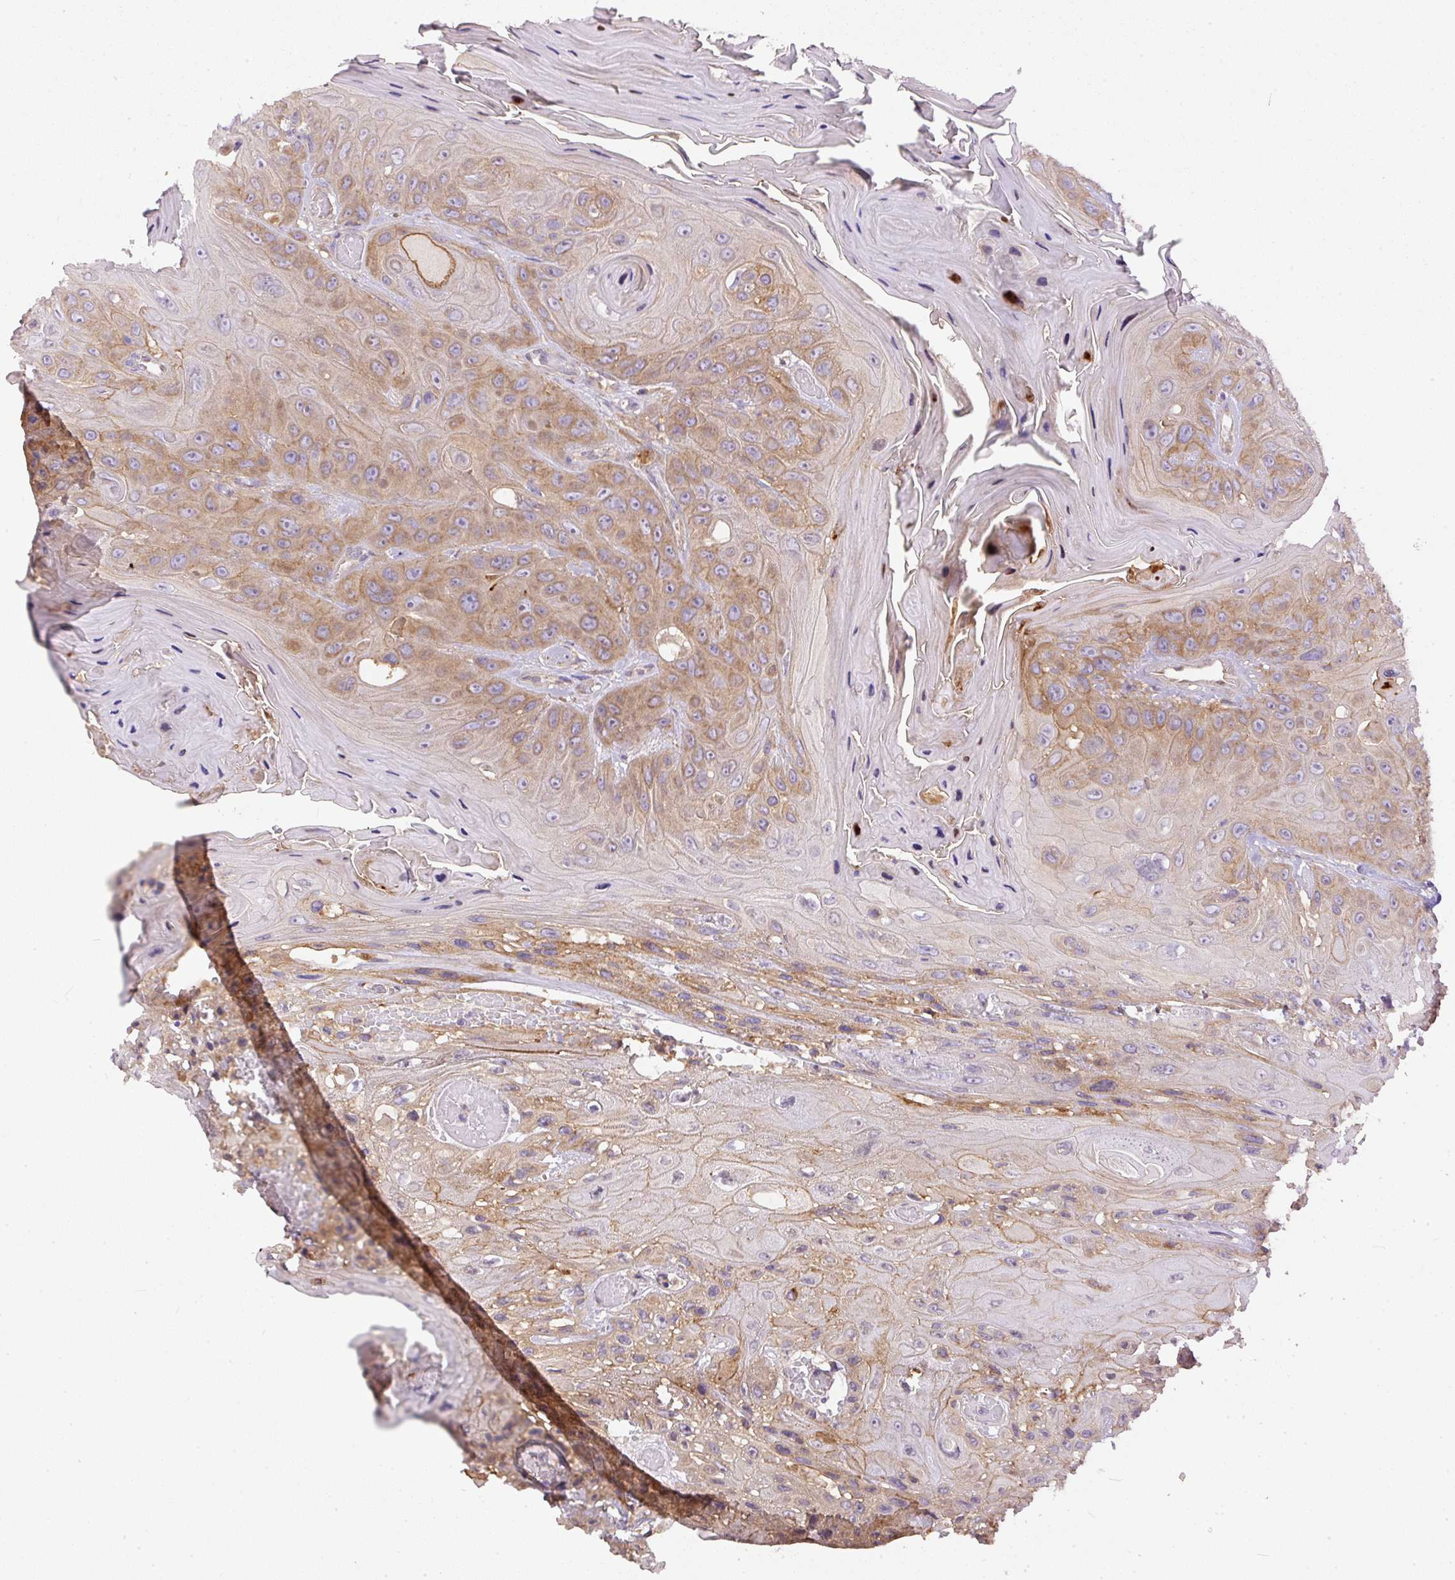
{"staining": {"intensity": "moderate", "quantity": ">75%", "location": "cytoplasmic/membranous"}, "tissue": "head and neck cancer", "cell_type": "Tumor cells", "image_type": "cancer", "snomed": [{"axis": "morphology", "description": "Squamous cell carcinoma, NOS"}, {"axis": "topography", "description": "Head-Neck"}], "caption": "Immunohistochemical staining of human head and neck cancer shows medium levels of moderate cytoplasmic/membranous expression in approximately >75% of tumor cells.", "gene": "DAPK1", "patient": {"sex": "female", "age": 59}}